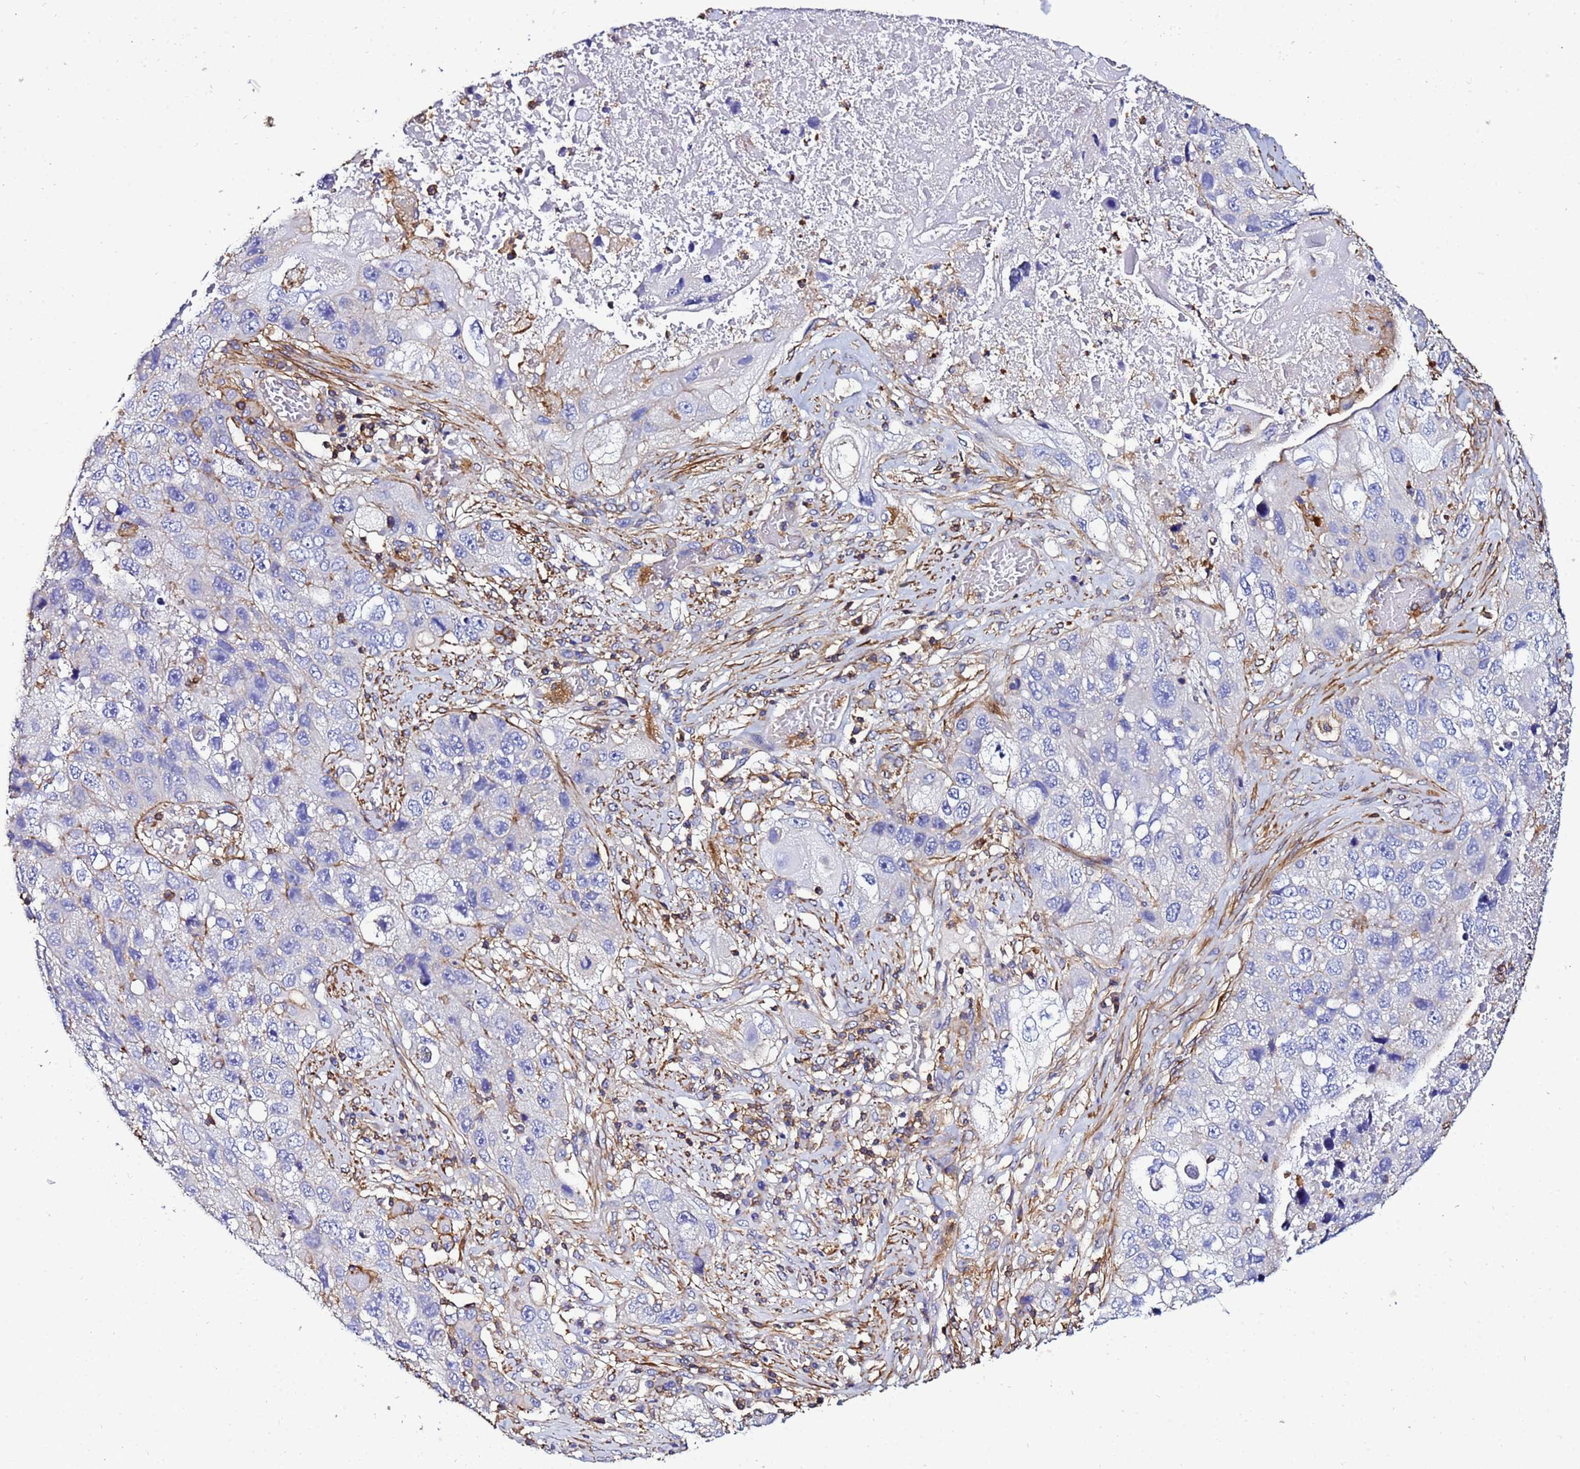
{"staining": {"intensity": "moderate", "quantity": "<25%", "location": "cytoplasmic/membranous"}, "tissue": "lung cancer", "cell_type": "Tumor cells", "image_type": "cancer", "snomed": [{"axis": "morphology", "description": "Squamous cell carcinoma, NOS"}, {"axis": "topography", "description": "Lung"}], "caption": "Approximately <25% of tumor cells in lung cancer show moderate cytoplasmic/membranous protein positivity as visualized by brown immunohistochemical staining.", "gene": "ACTB", "patient": {"sex": "male", "age": 61}}